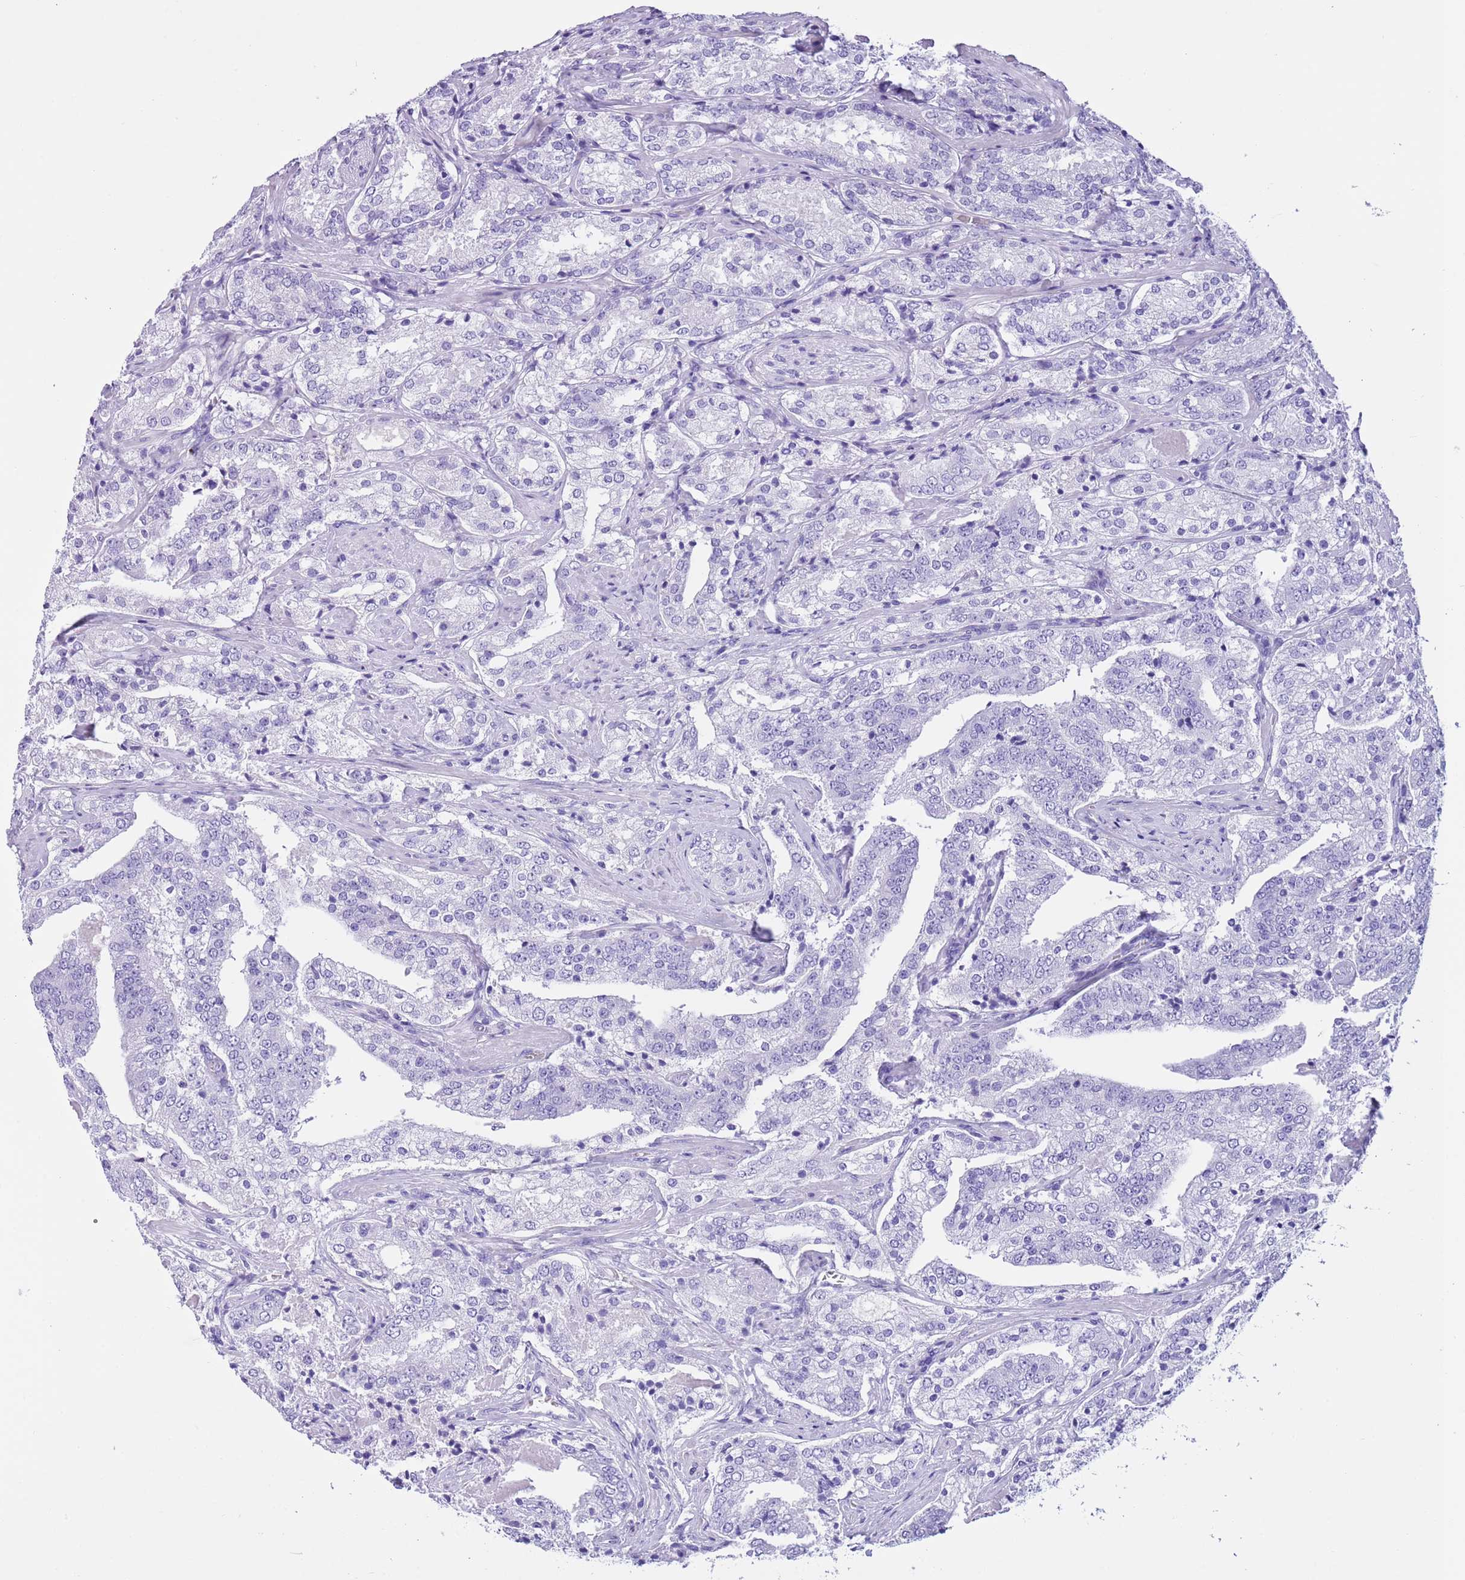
{"staining": {"intensity": "negative", "quantity": "none", "location": "none"}, "tissue": "prostate cancer", "cell_type": "Tumor cells", "image_type": "cancer", "snomed": [{"axis": "morphology", "description": "Adenocarcinoma, High grade"}, {"axis": "topography", "description": "Prostate"}], "caption": "Human prostate adenocarcinoma (high-grade) stained for a protein using immunohistochemistry reveals no staining in tumor cells.", "gene": "TBC1D10B", "patient": {"sex": "male", "age": 63}}